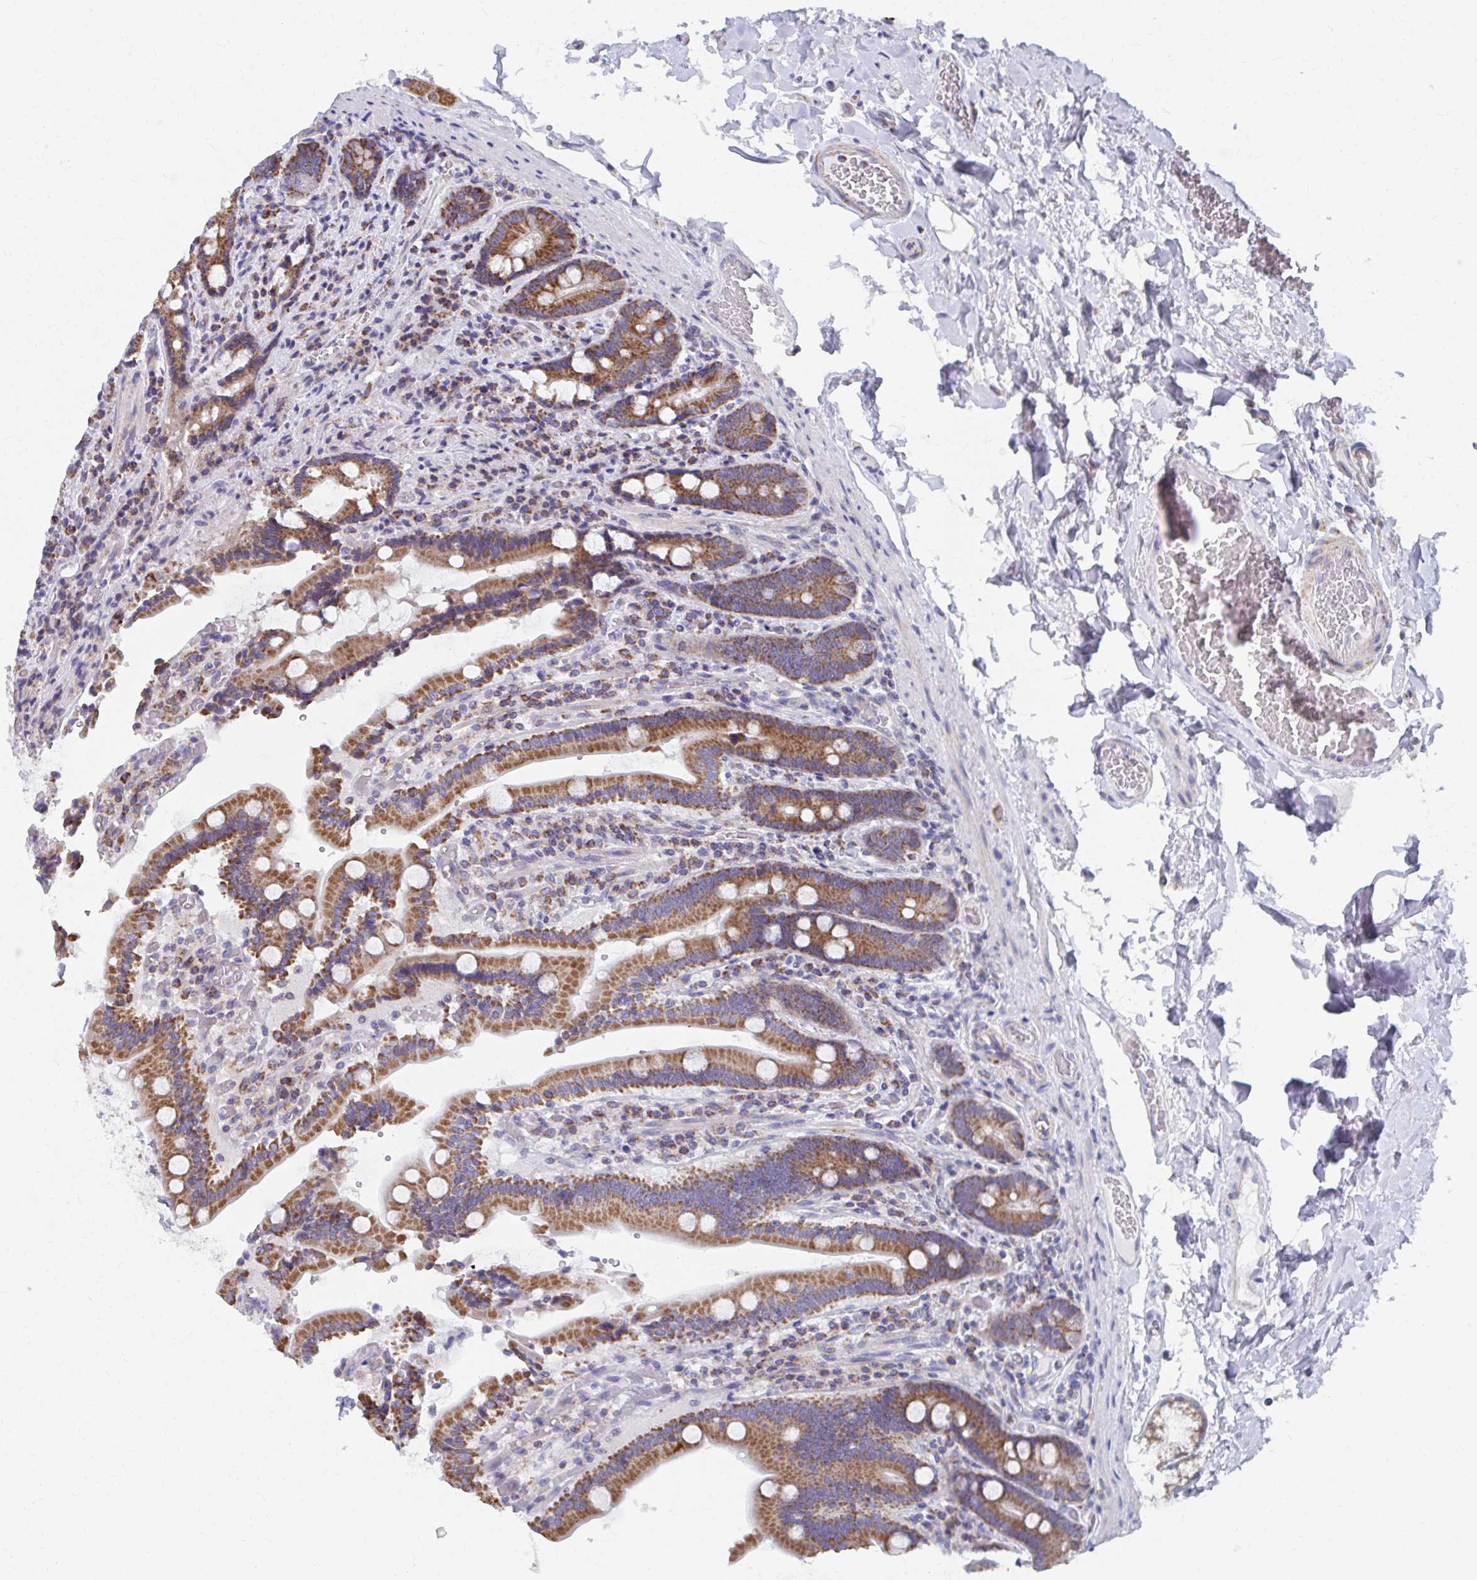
{"staining": {"intensity": "moderate", "quantity": ">75%", "location": "cytoplasmic/membranous"}, "tissue": "duodenum", "cell_type": "Glandular cells", "image_type": "normal", "snomed": [{"axis": "morphology", "description": "Normal tissue, NOS"}, {"axis": "topography", "description": "Duodenum"}], "caption": "Duodenum stained with IHC displays moderate cytoplasmic/membranous positivity in about >75% of glandular cells.", "gene": "RCC1L", "patient": {"sex": "female", "age": 62}}